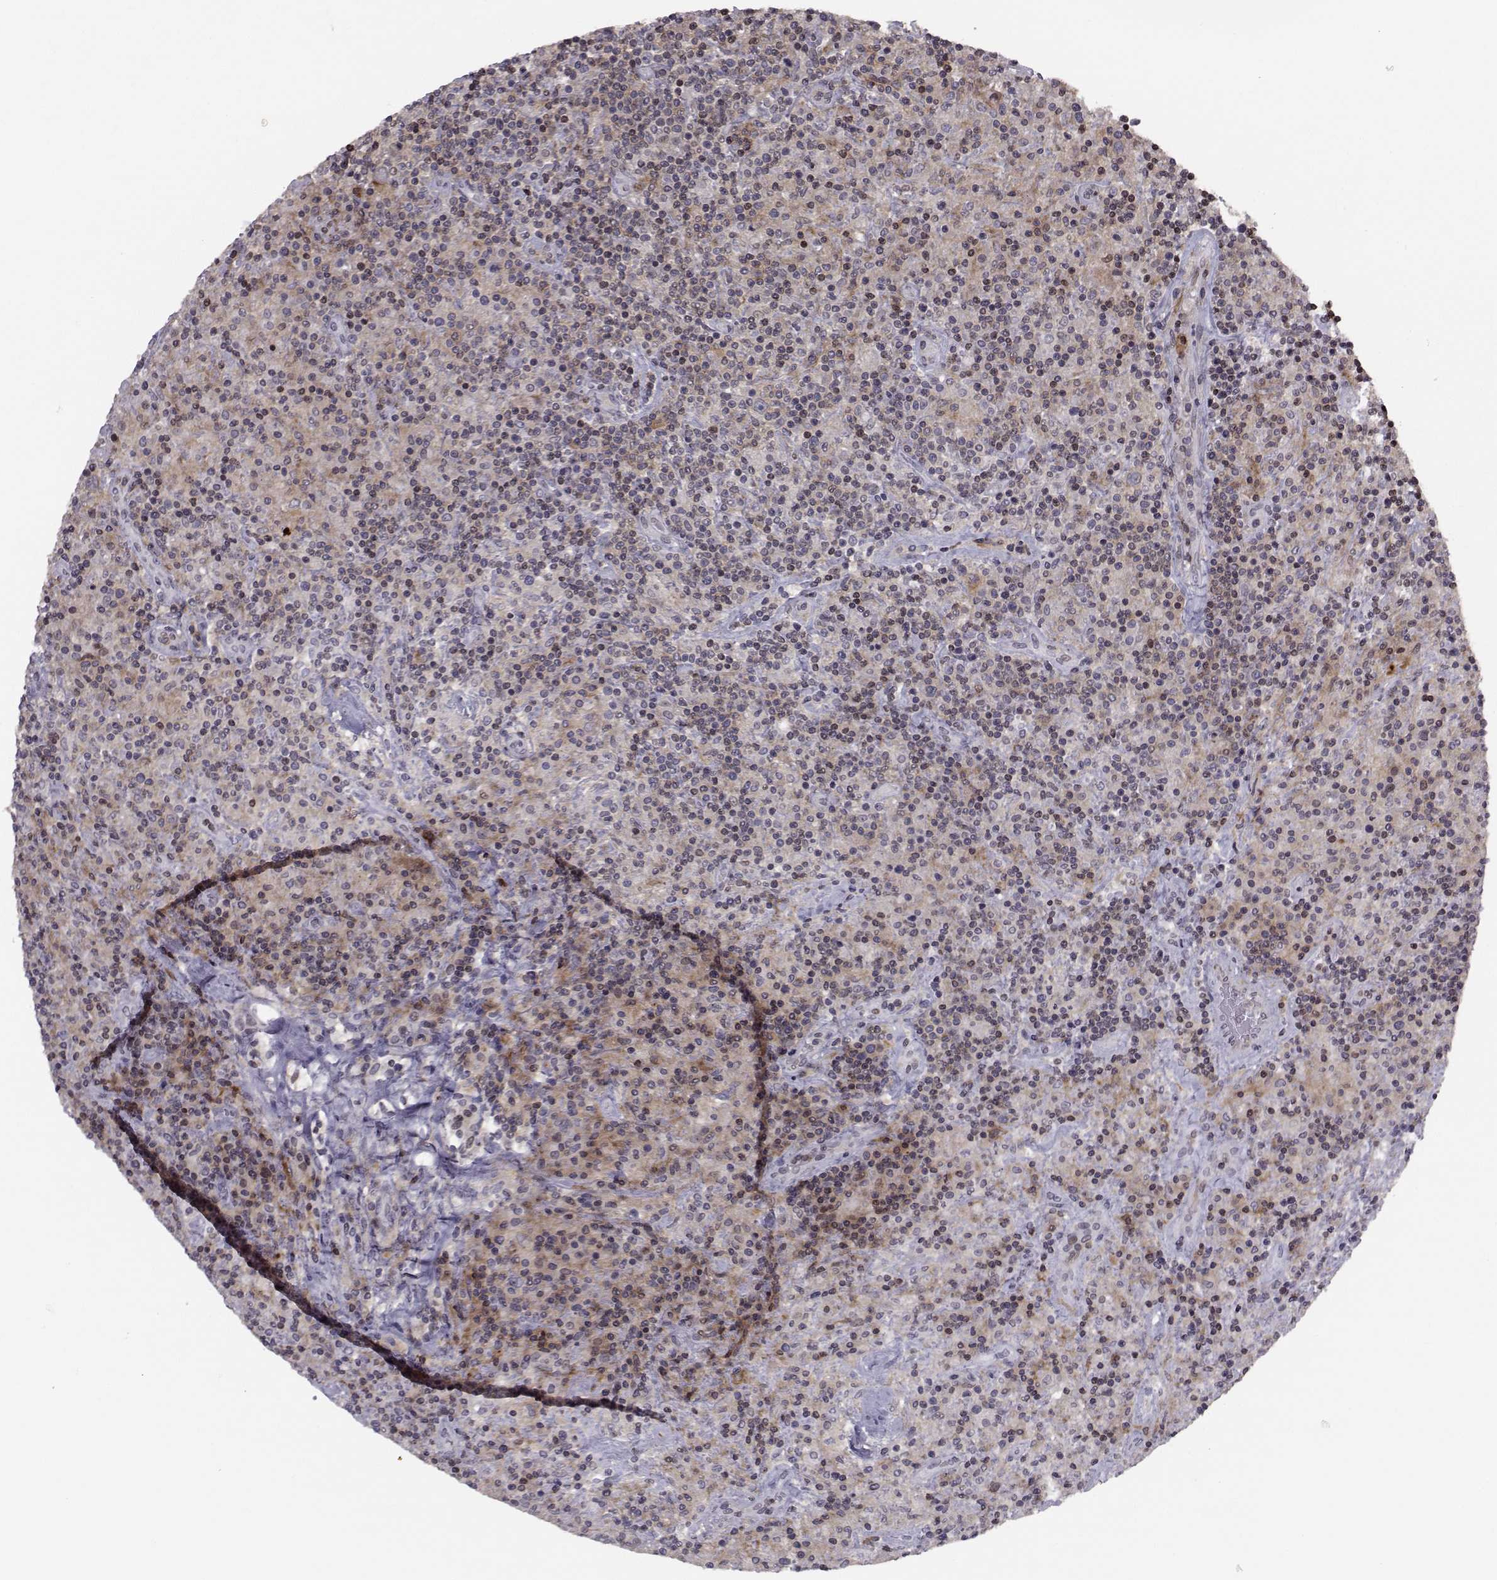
{"staining": {"intensity": "weak", "quantity": ">75%", "location": "cytoplasmic/membranous"}, "tissue": "lymphoma", "cell_type": "Tumor cells", "image_type": "cancer", "snomed": [{"axis": "morphology", "description": "Hodgkin's disease, NOS"}, {"axis": "topography", "description": "Lymph node"}], "caption": "Human Hodgkin's disease stained with a protein marker exhibits weak staining in tumor cells.", "gene": "PCP4L1", "patient": {"sex": "male", "age": 70}}